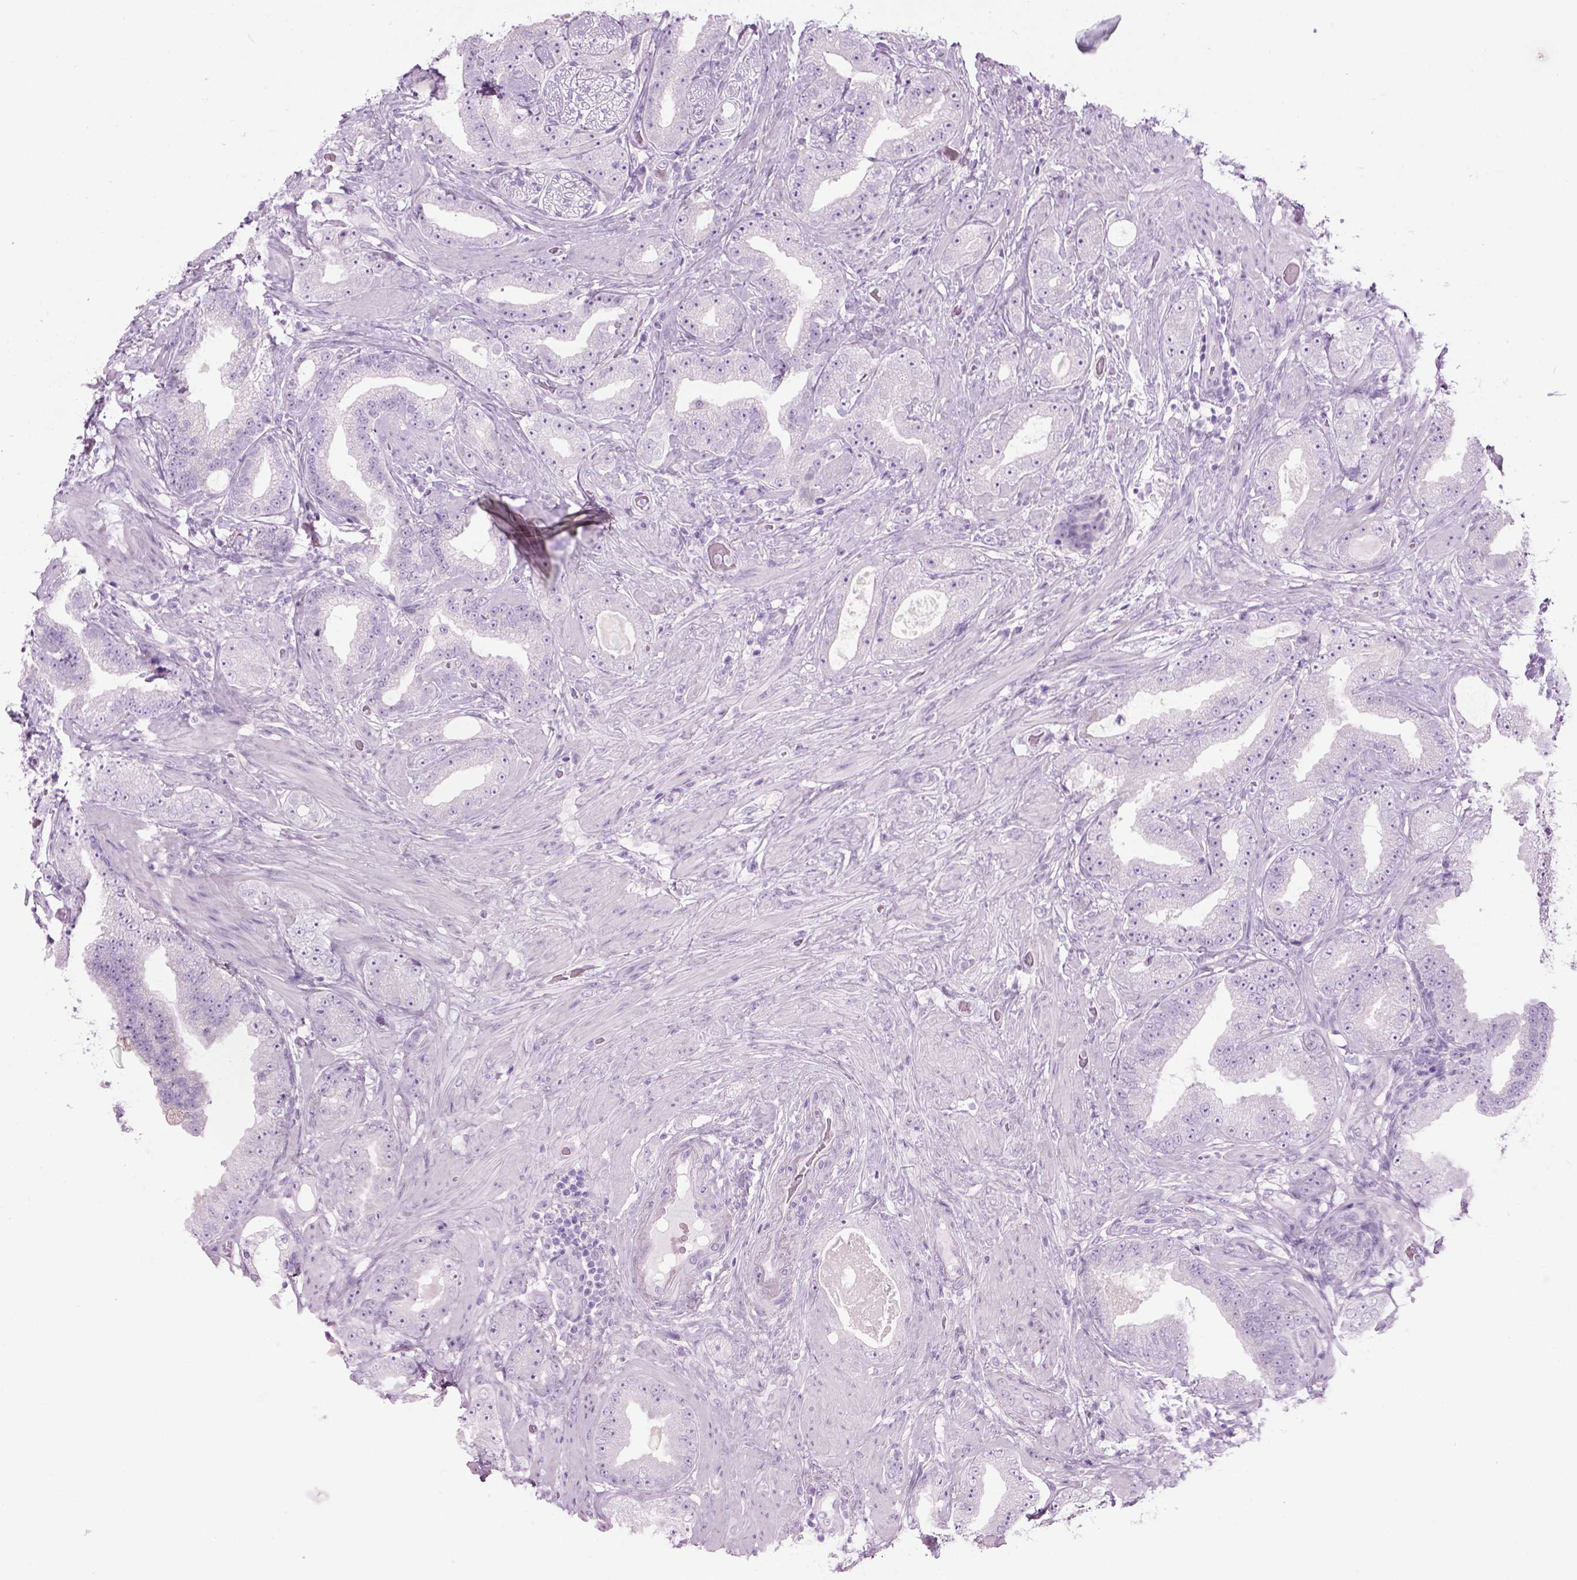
{"staining": {"intensity": "negative", "quantity": "none", "location": "none"}, "tissue": "prostate cancer", "cell_type": "Tumor cells", "image_type": "cancer", "snomed": [{"axis": "morphology", "description": "Adenocarcinoma, Low grade"}, {"axis": "topography", "description": "Prostate"}], "caption": "Protein analysis of prostate adenocarcinoma (low-grade) reveals no significant staining in tumor cells.", "gene": "CIBAR2", "patient": {"sex": "male", "age": 60}}